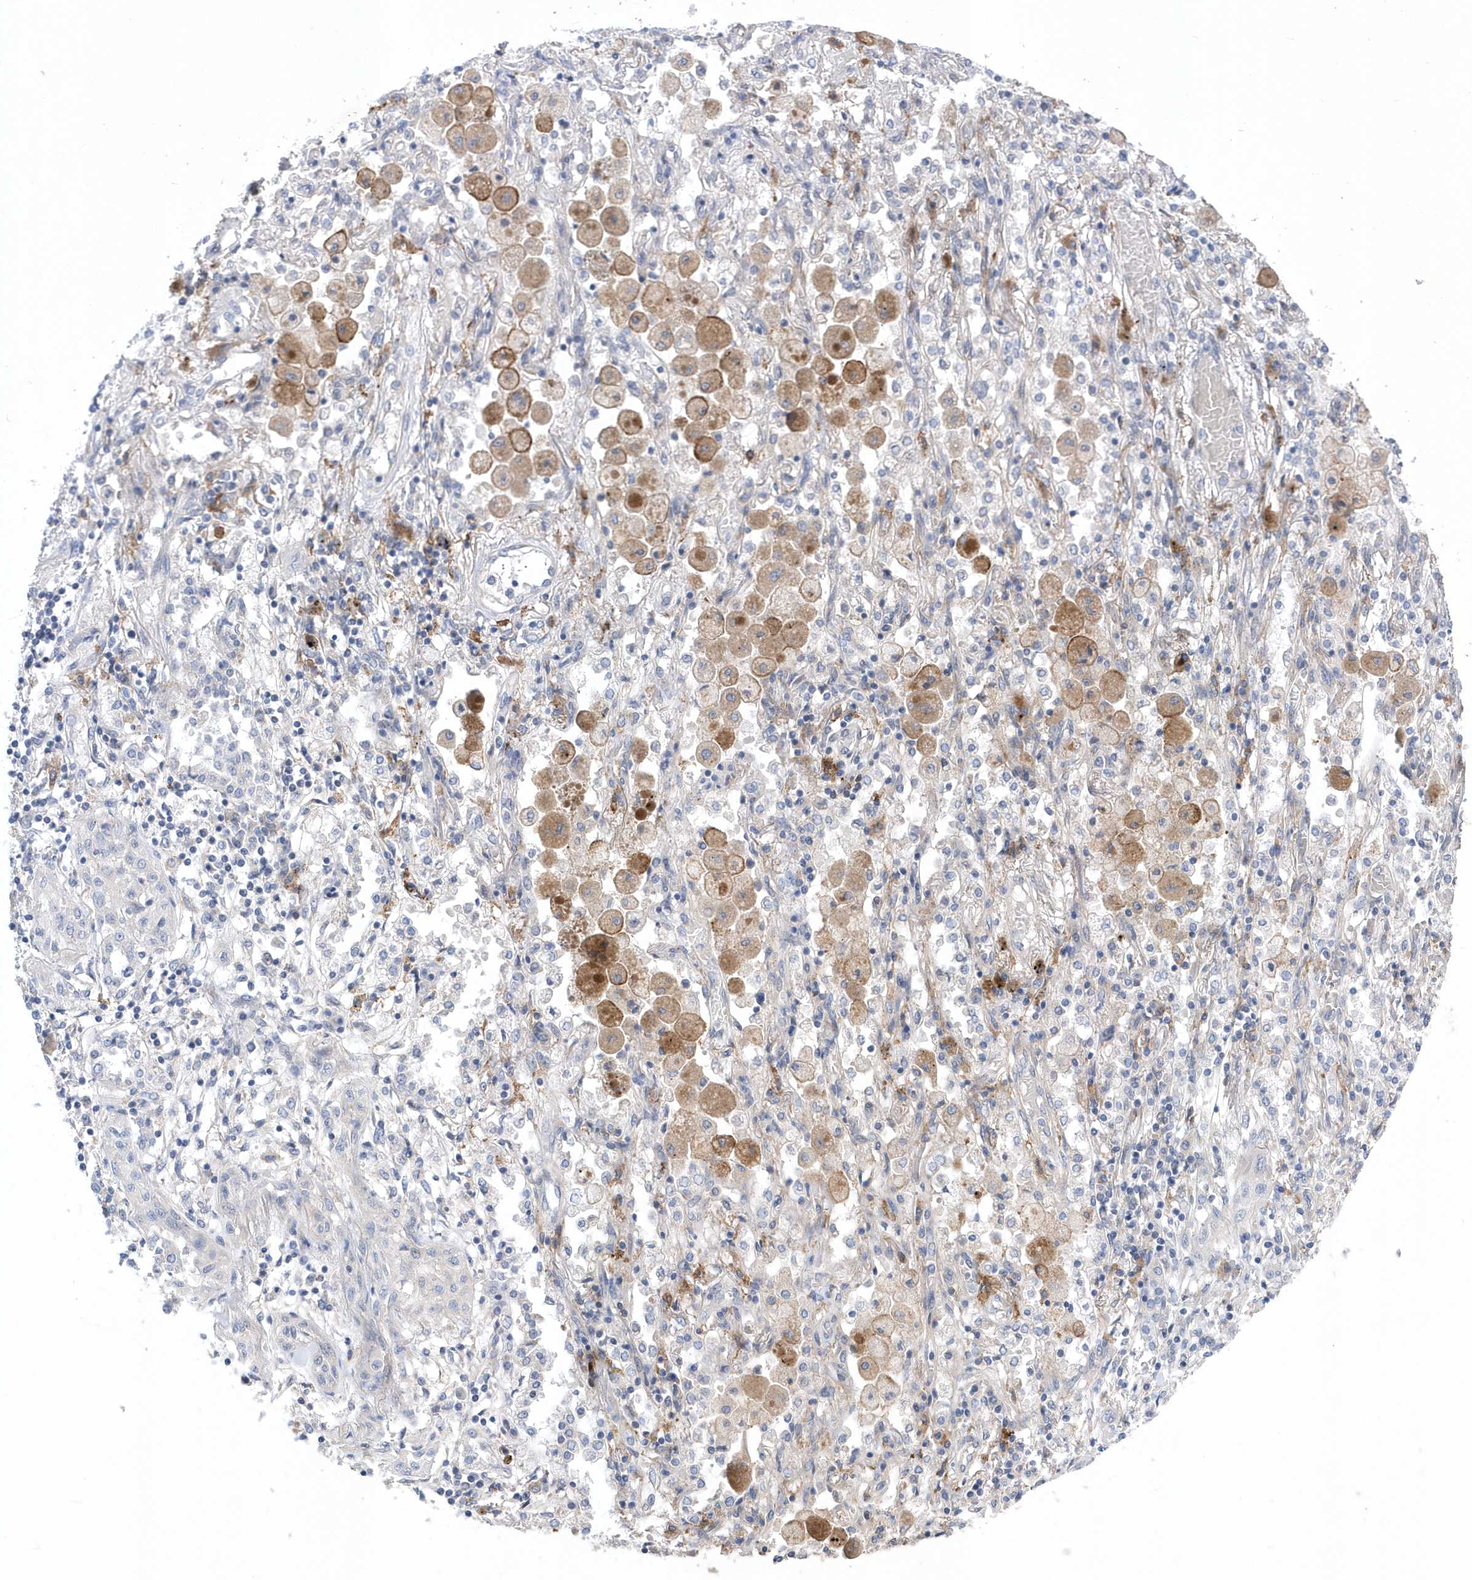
{"staining": {"intensity": "negative", "quantity": "none", "location": "none"}, "tissue": "lung cancer", "cell_type": "Tumor cells", "image_type": "cancer", "snomed": [{"axis": "morphology", "description": "Squamous cell carcinoma, NOS"}, {"axis": "topography", "description": "Lung"}], "caption": "Tumor cells are negative for protein expression in human lung cancer.", "gene": "LONRF2", "patient": {"sex": "female", "age": 47}}